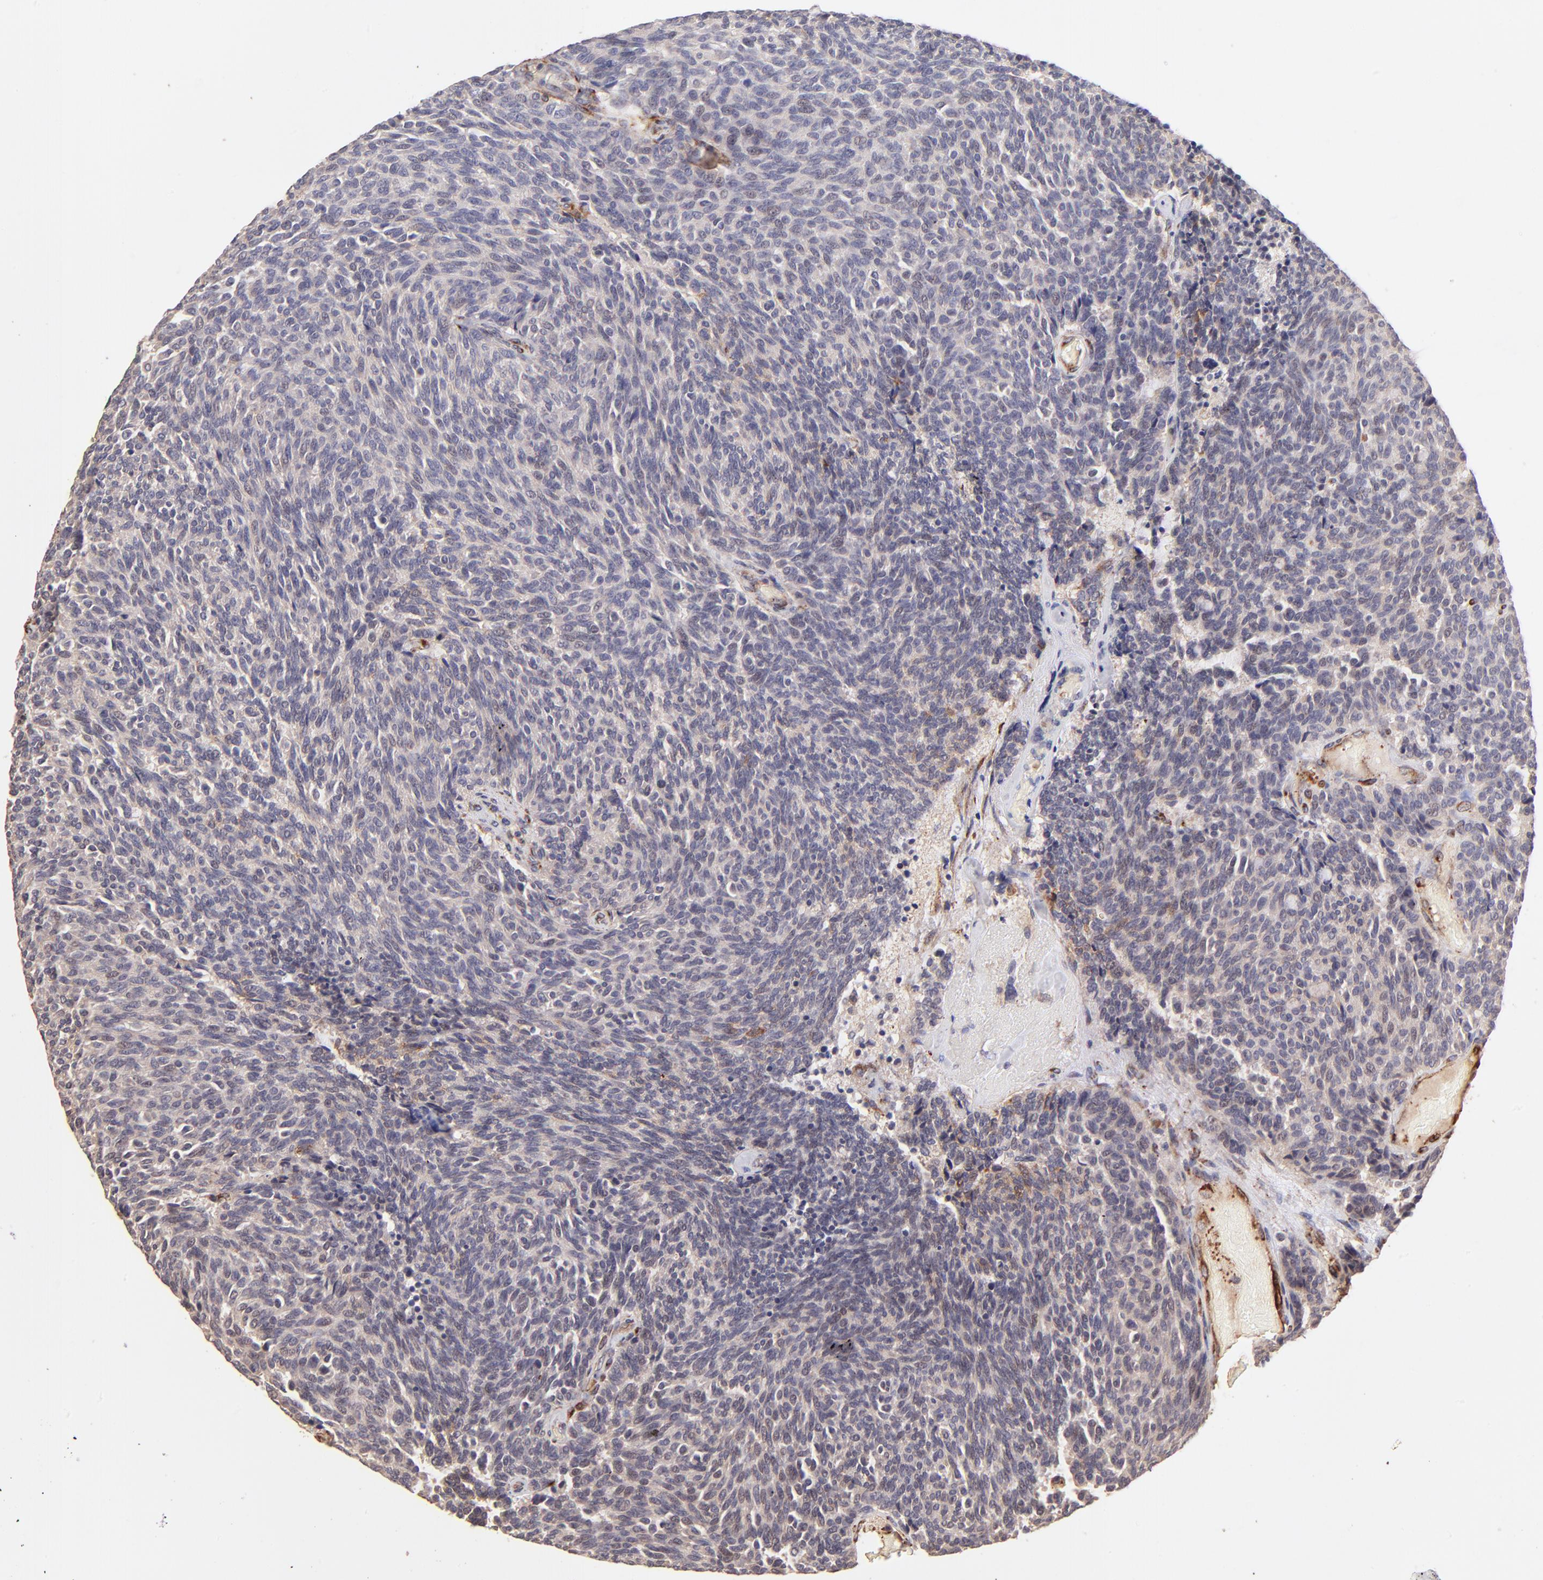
{"staining": {"intensity": "negative", "quantity": "none", "location": "none"}, "tissue": "carcinoid", "cell_type": "Tumor cells", "image_type": "cancer", "snomed": [{"axis": "morphology", "description": "Carcinoid, malignant, NOS"}, {"axis": "topography", "description": "Pancreas"}], "caption": "This is an immunohistochemistry histopathology image of carcinoid (malignant). There is no staining in tumor cells.", "gene": "SPARC", "patient": {"sex": "female", "age": 54}}